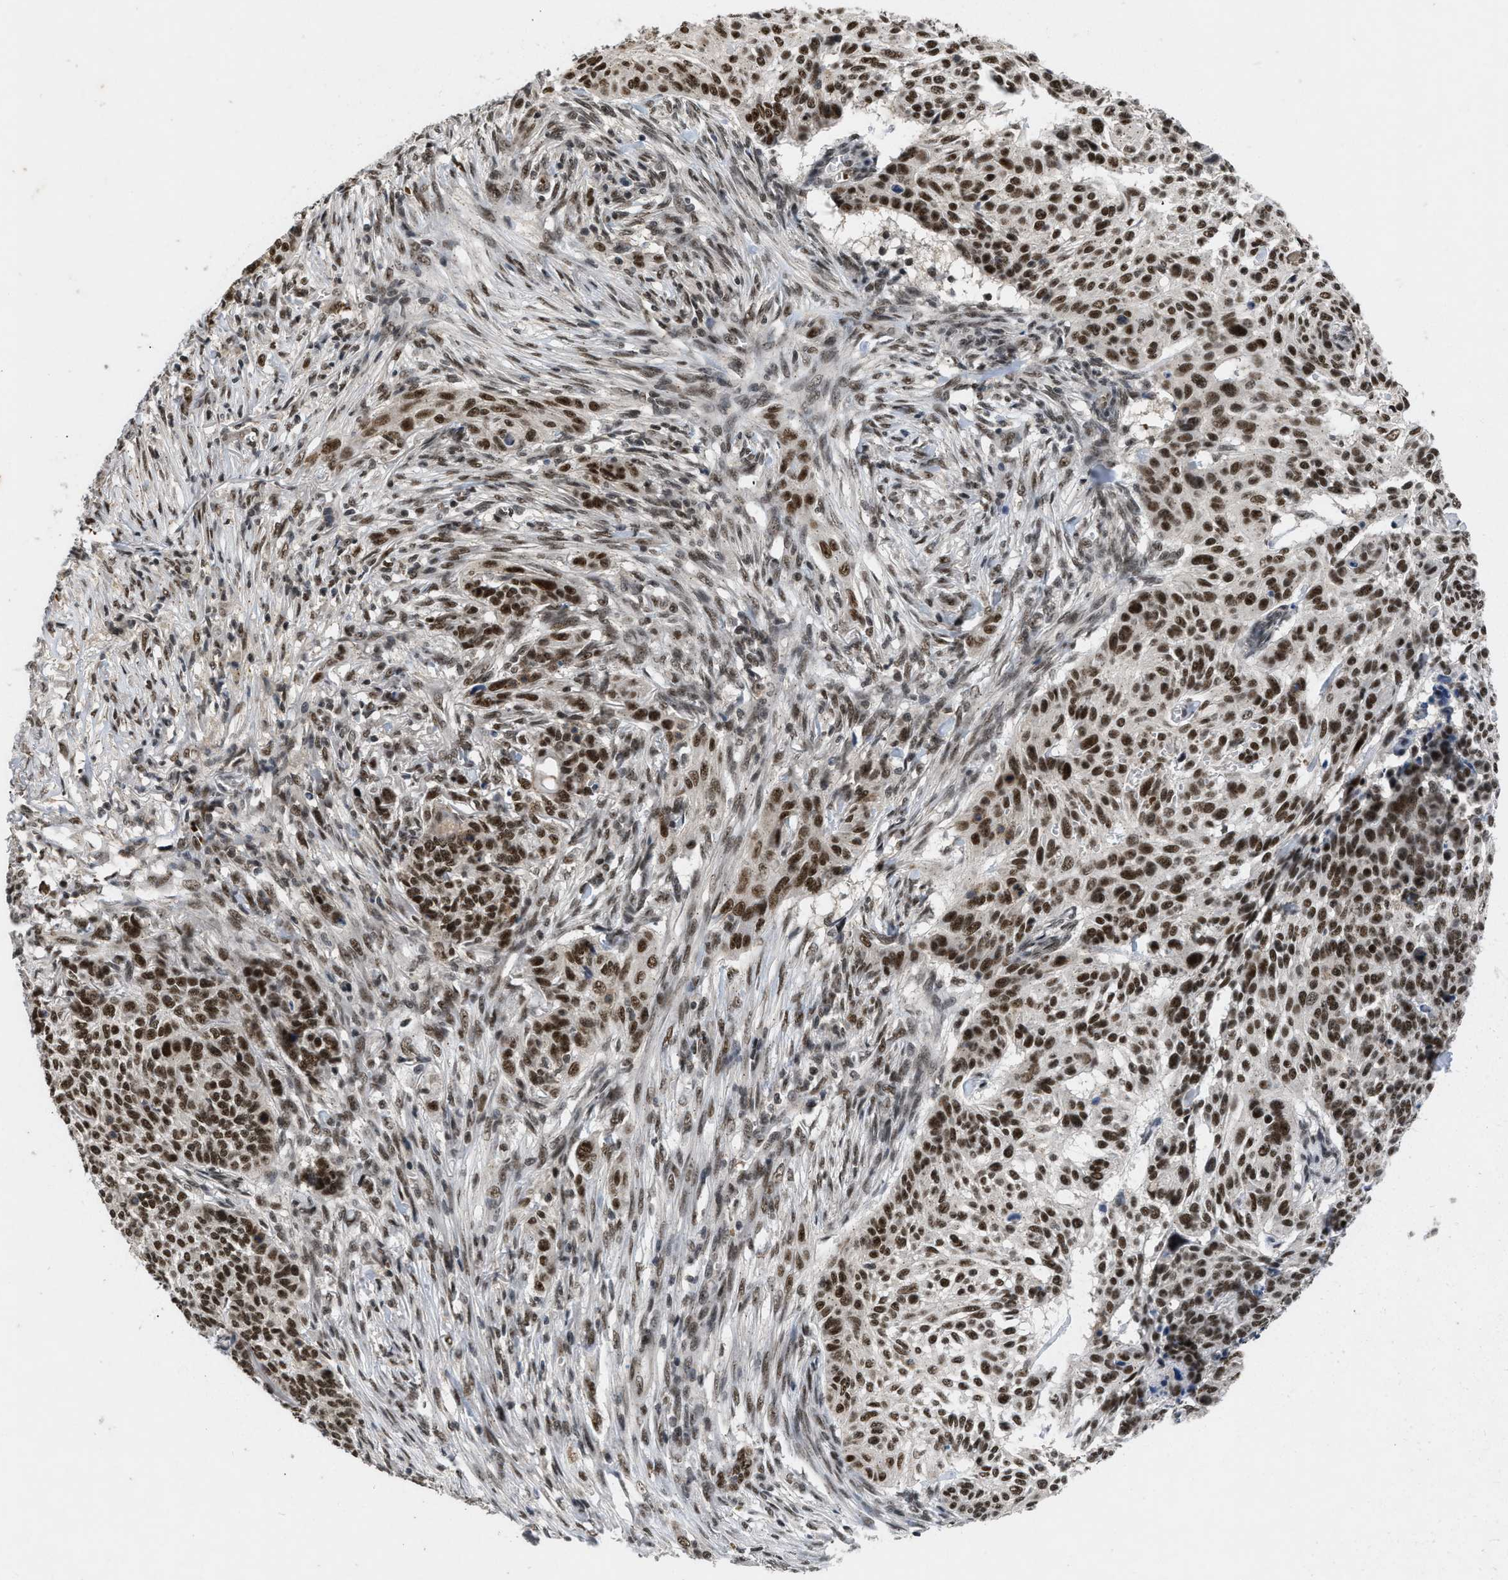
{"staining": {"intensity": "moderate", "quantity": ">75%", "location": "nuclear"}, "tissue": "skin cancer", "cell_type": "Tumor cells", "image_type": "cancer", "snomed": [{"axis": "morphology", "description": "Basal cell carcinoma"}, {"axis": "topography", "description": "Skin"}], "caption": "Tumor cells display moderate nuclear staining in approximately >75% of cells in skin cancer (basal cell carcinoma). Ihc stains the protein of interest in brown and the nuclei are stained blue.", "gene": "ZNF346", "patient": {"sex": "male", "age": 85}}